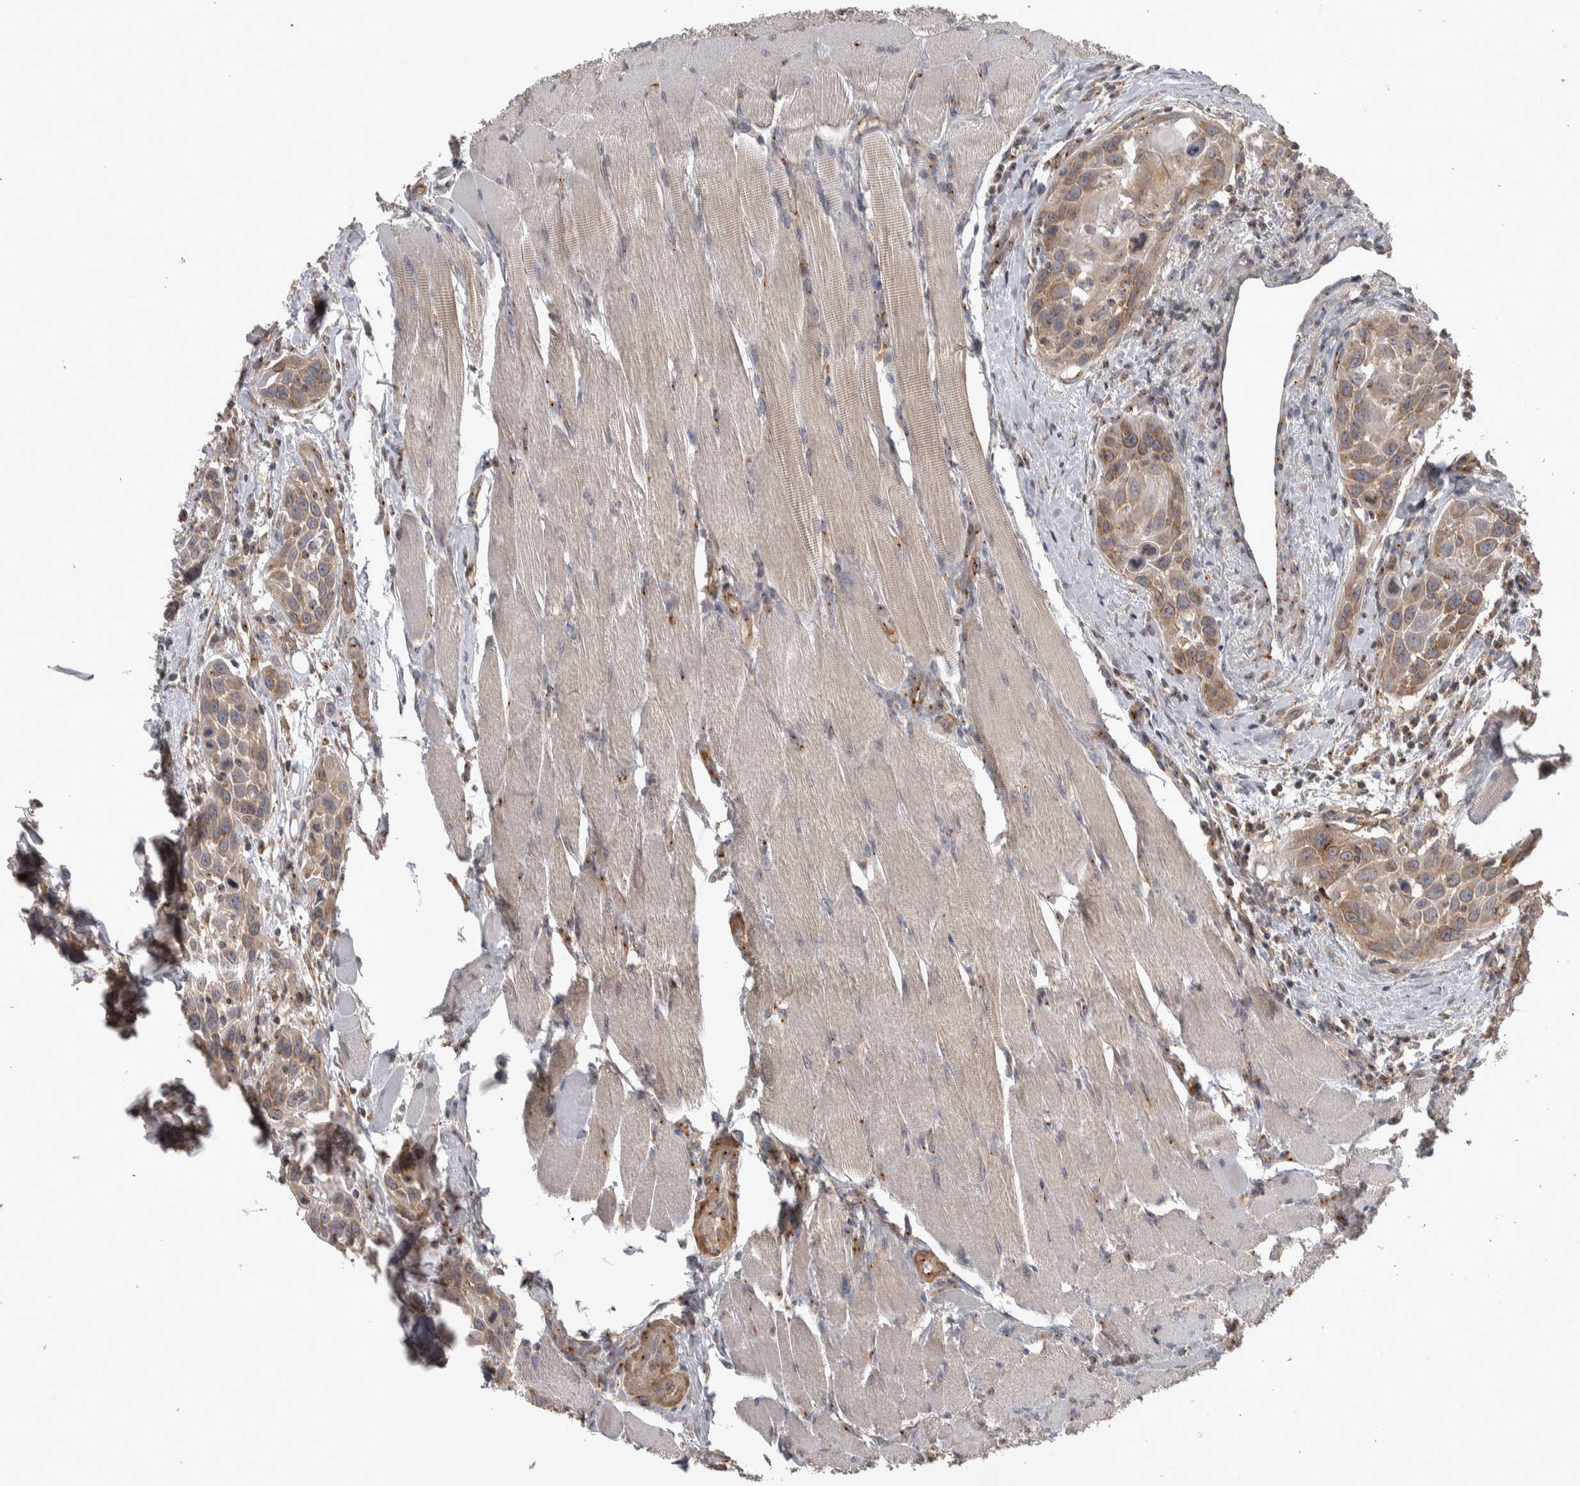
{"staining": {"intensity": "moderate", "quantity": ">75%", "location": "cytoplasmic/membranous"}, "tissue": "head and neck cancer", "cell_type": "Tumor cells", "image_type": "cancer", "snomed": [{"axis": "morphology", "description": "Squamous cell carcinoma, NOS"}, {"axis": "topography", "description": "Oral tissue"}, {"axis": "topography", "description": "Head-Neck"}], "caption": "Immunohistochemistry (IHC) of human head and neck cancer (squamous cell carcinoma) reveals medium levels of moderate cytoplasmic/membranous positivity in approximately >75% of tumor cells.", "gene": "IFRD1", "patient": {"sex": "female", "age": 50}}